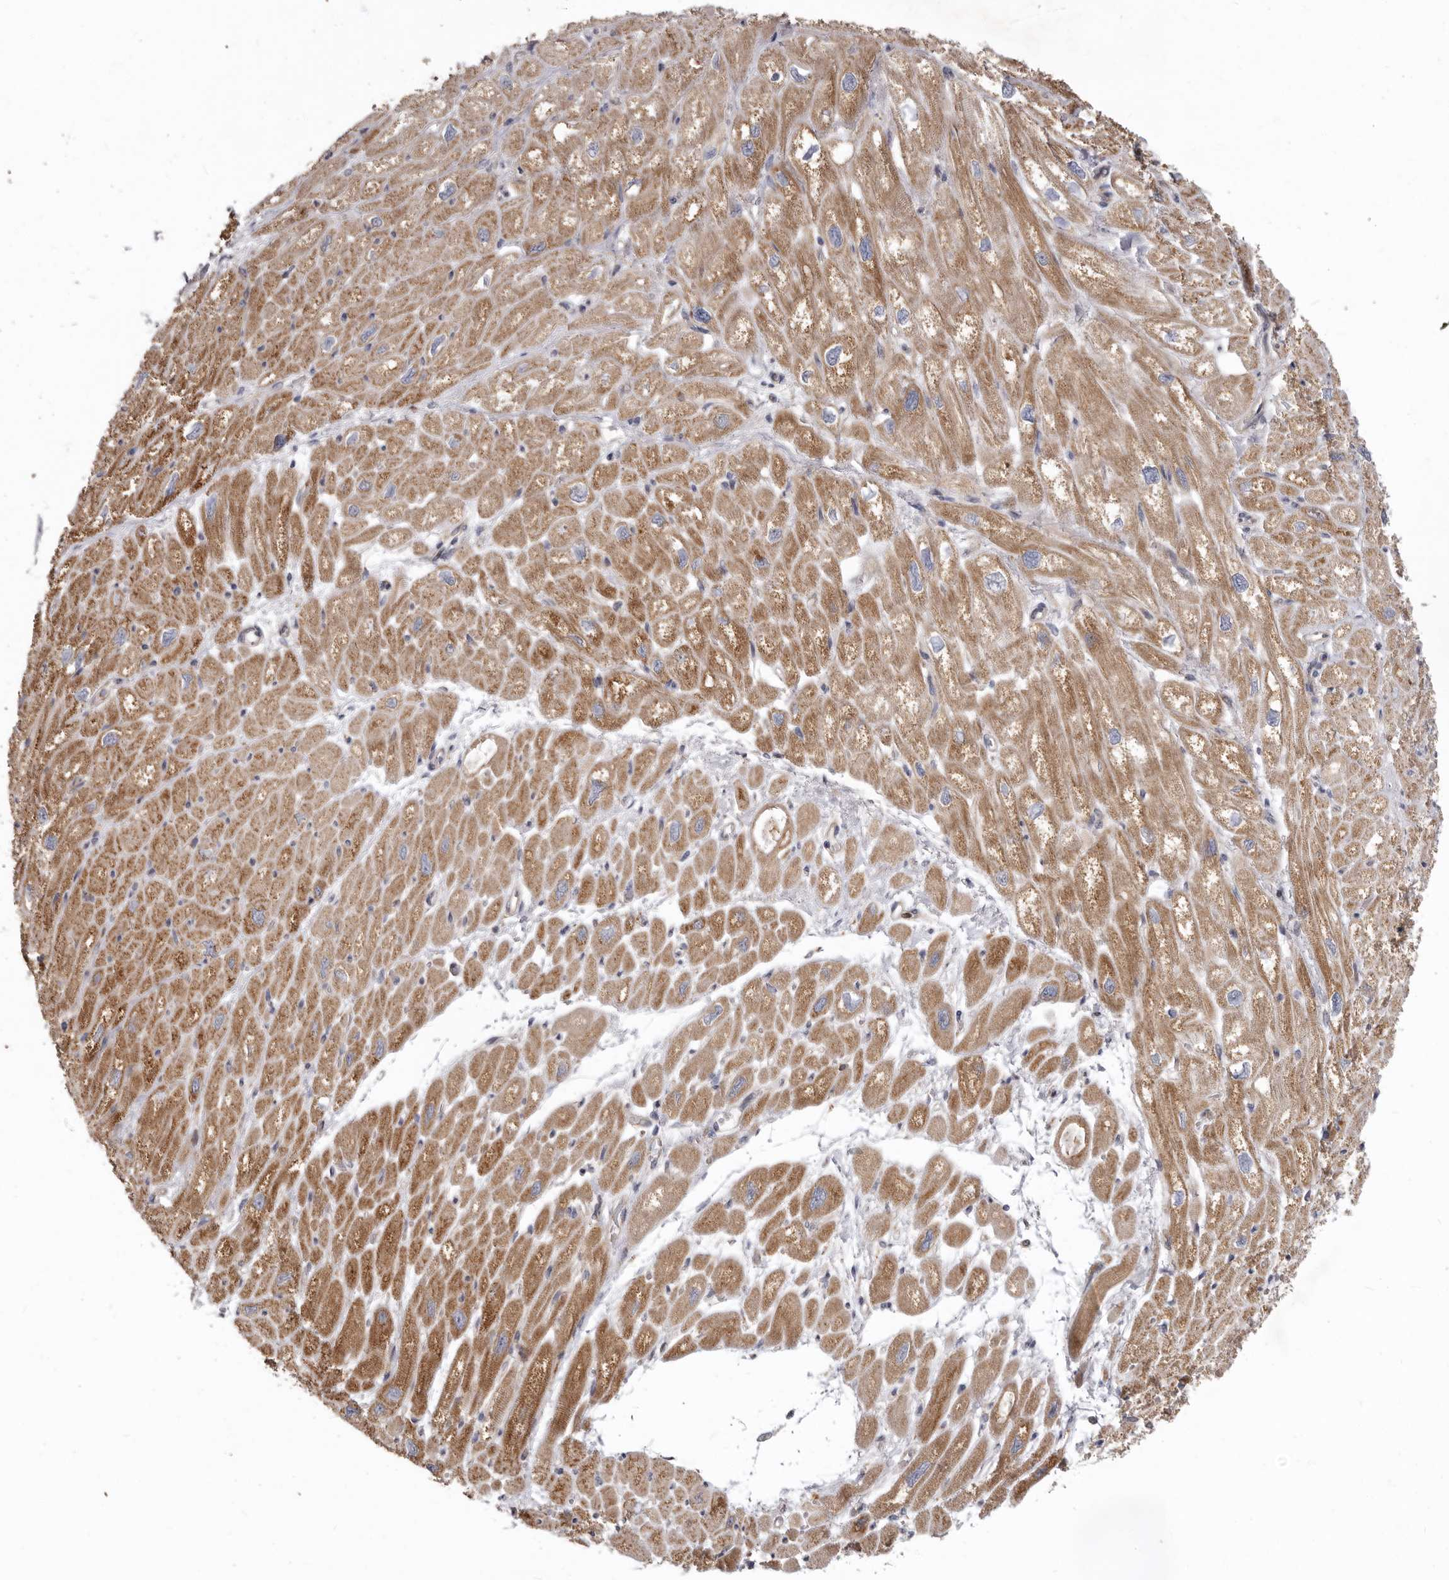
{"staining": {"intensity": "moderate", "quantity": ">75%", "location": "cytoplasmic/membranous"}, "tissue": "heart muscle", "cell_type": "Cardiomyocytes", "image_type": "normal", "snomed": [{"axis": "morphology", "description": "Normal tissue, NOS"}, {"axis": "topography", "description": "Heart"}], "caption": "IHC of benign human heart muscle exhibits medium levels of moderate cytoplasmic/membranous positivity in approximately >75% of cardiomyocytes.", "gene": "SMC4", "patient": {"sex": "male", "age": 50}}